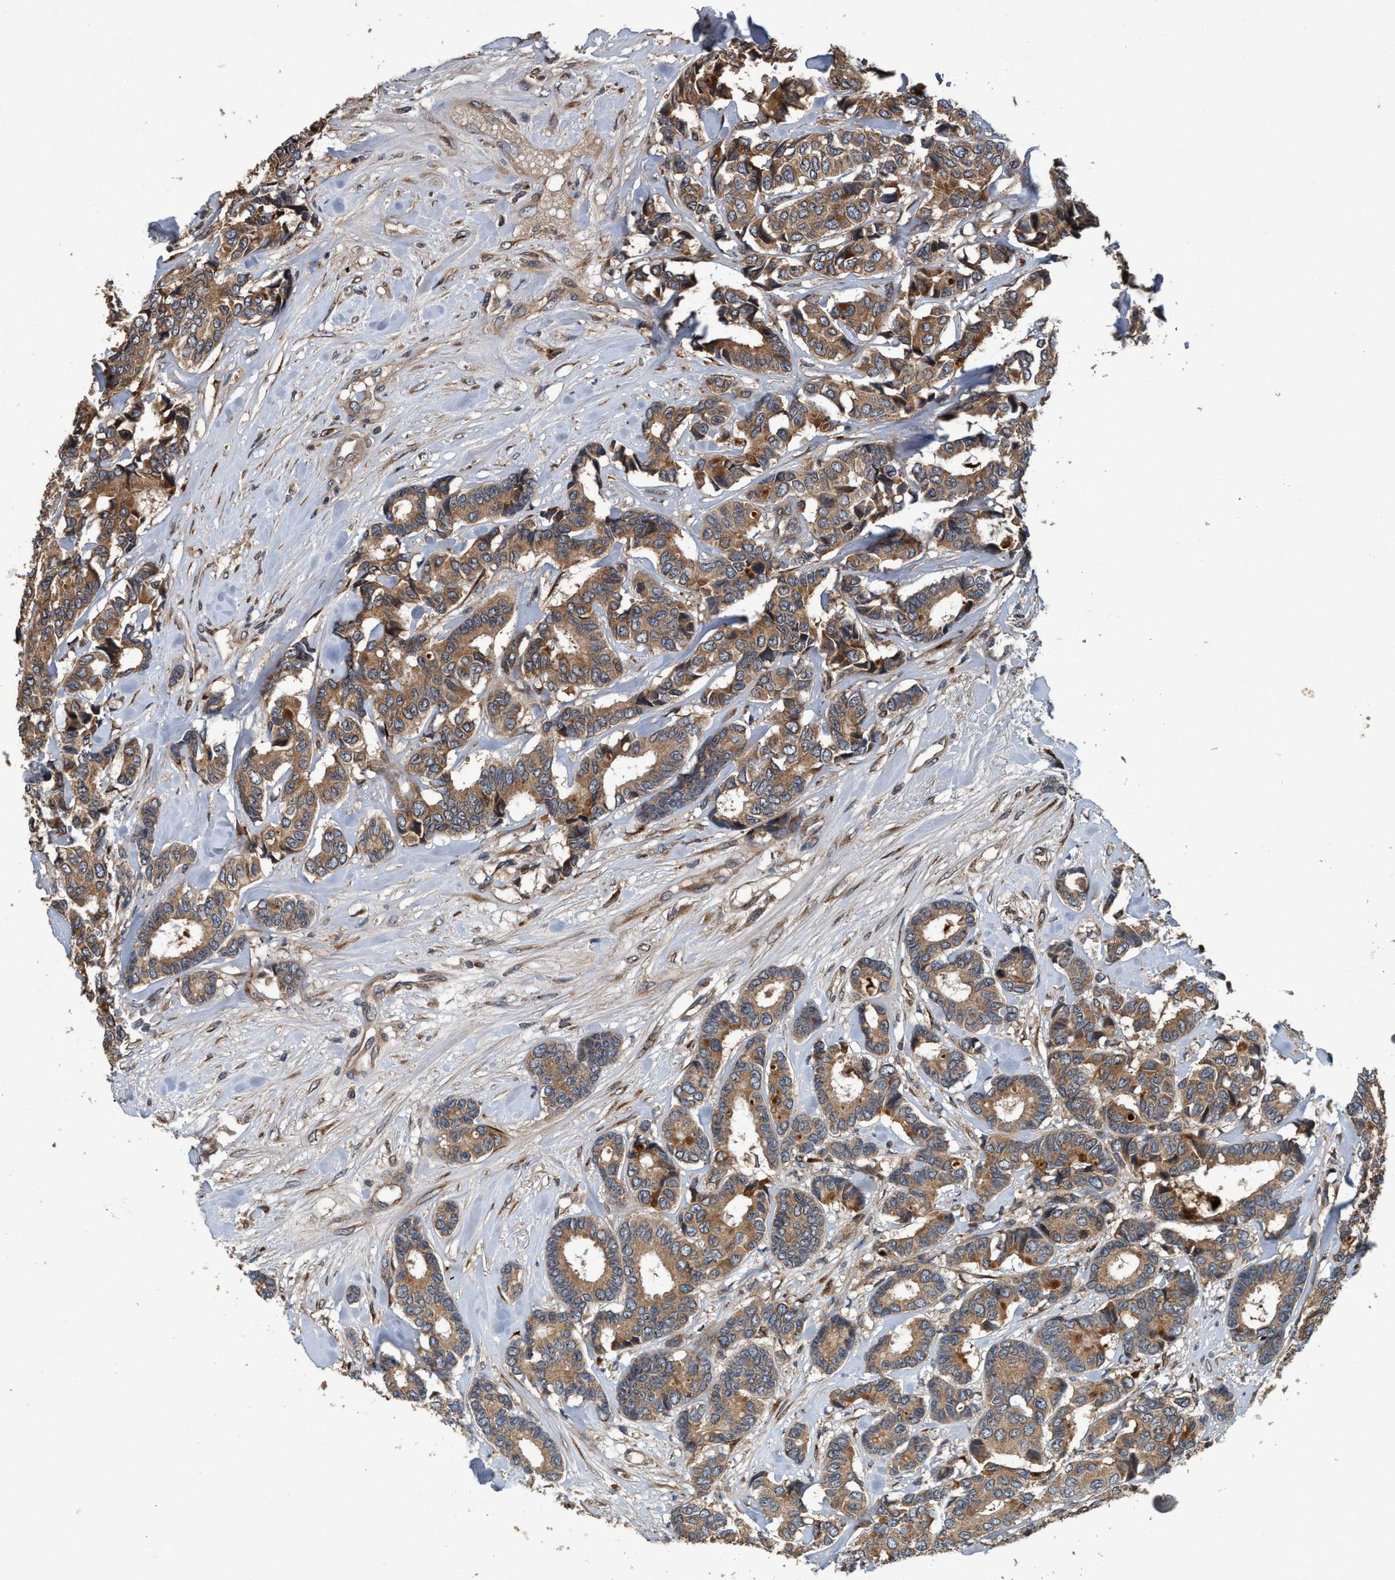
{"staining": {"intensity": "moderate", "quantity": ">75%", "location": "cytoplasmic/membranous"}, "tissue": "breast cancer", "cell_type": "Tumor cells", "image_type": "cancer", "snomed": [{"axis": "morphology", "description": "Duct carcinoma"}, {"axis": "topography", "description": "Breast"}], "caption": "Tumor cells show medium levels of moderate cytoplasmic/membranous expression in approximately >75% of cells in human infiltrating ductal carcinoma (breast). The protein is stained brown, and the nuclei are stained in blue (DAB IHC with brightfield microscopy, high magnification).", "gene": "MACC1", "patient": {"sex": "female", "age": 87}}